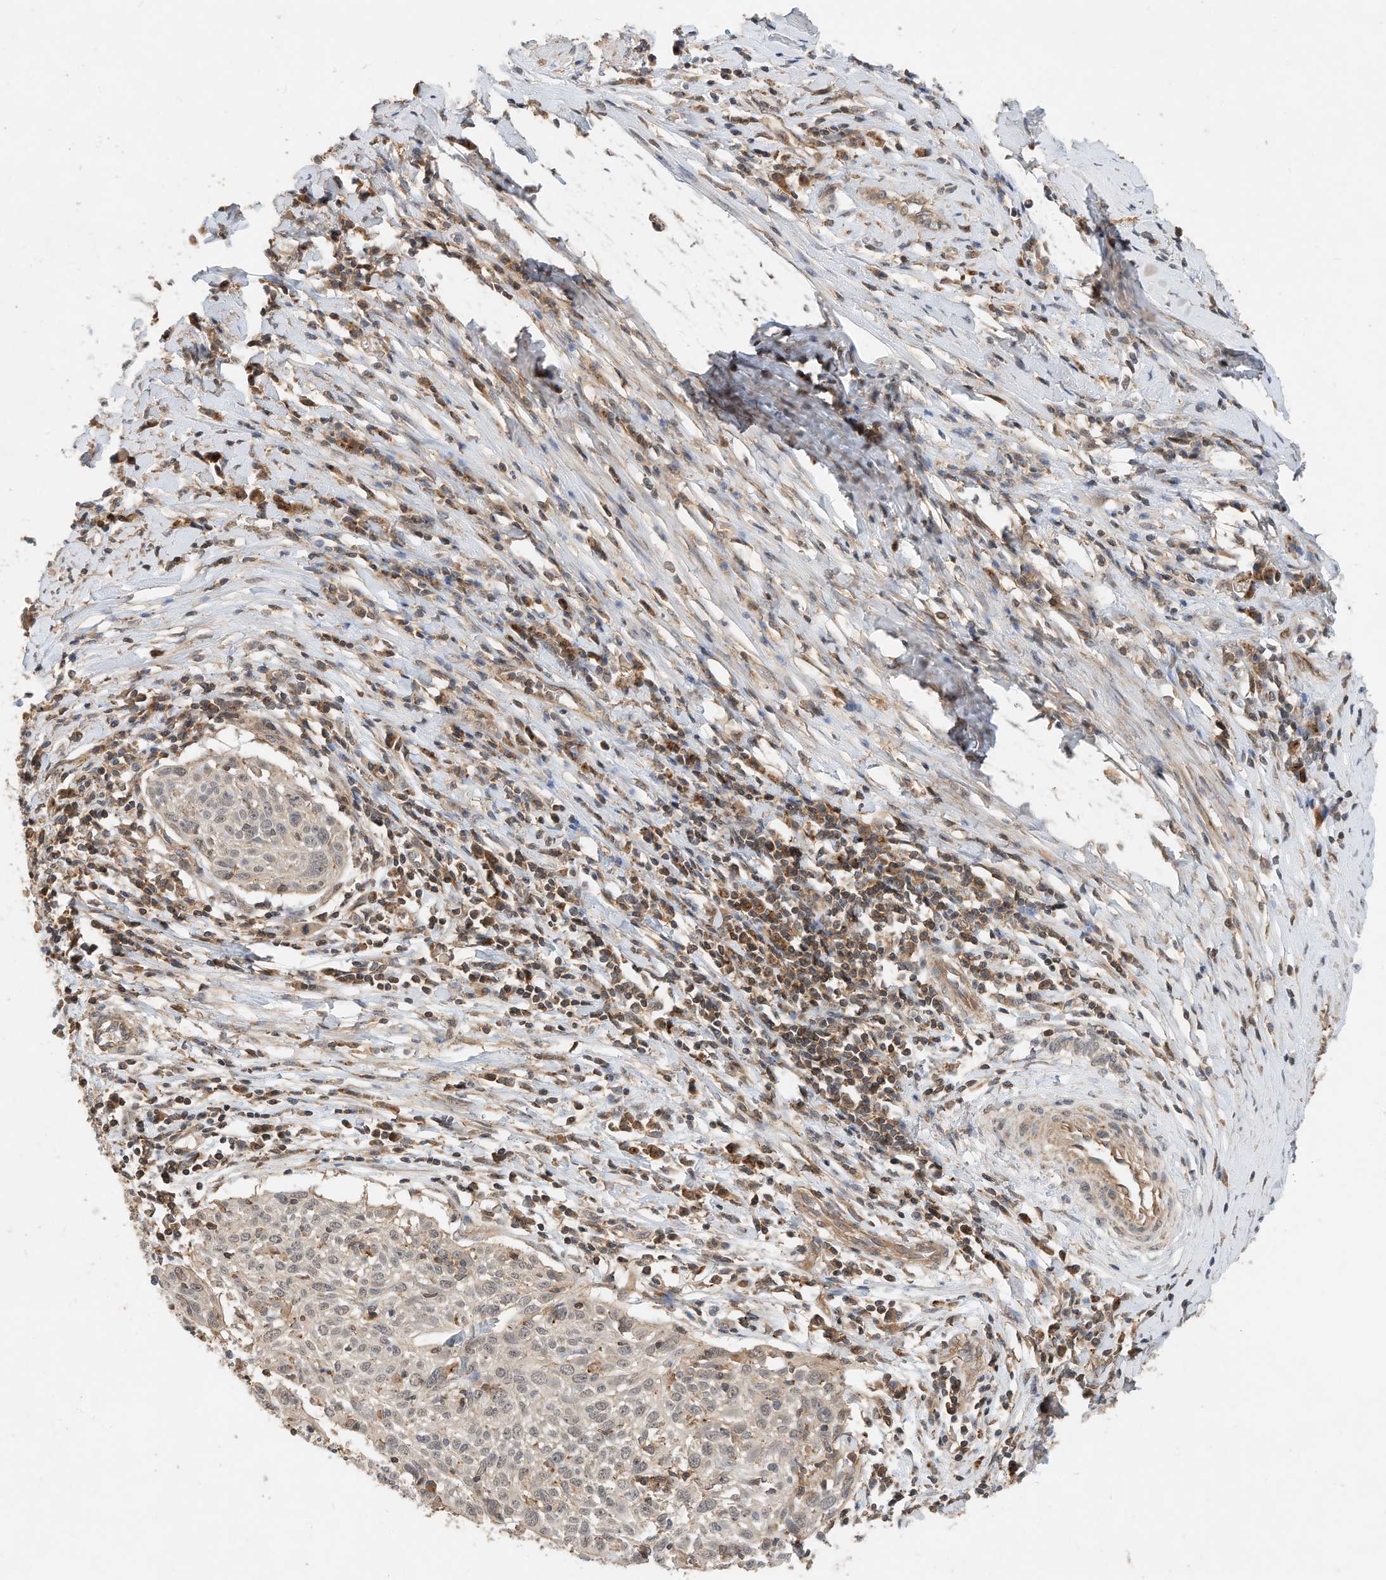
{"staining": {"intensity": "weak", "quantity": "<25%", "location": "cytoplasmic/membranous"}, "tissue": "cervical cancer", "cell_type": "Tumor cells", "image_type": "cancer", "snomed": [{"axis": "morphology", "description": "Squamous cell carcinoma, NOS"}, {"axis": "topography", "description": "Cervix"}], "caption": "Micrograph shows no significant protein positivity in tumor cells of squamous cell carcinoma (cervical).", "gene": "CPAMD8", "patient": {"sex": "female", "age": 51}}